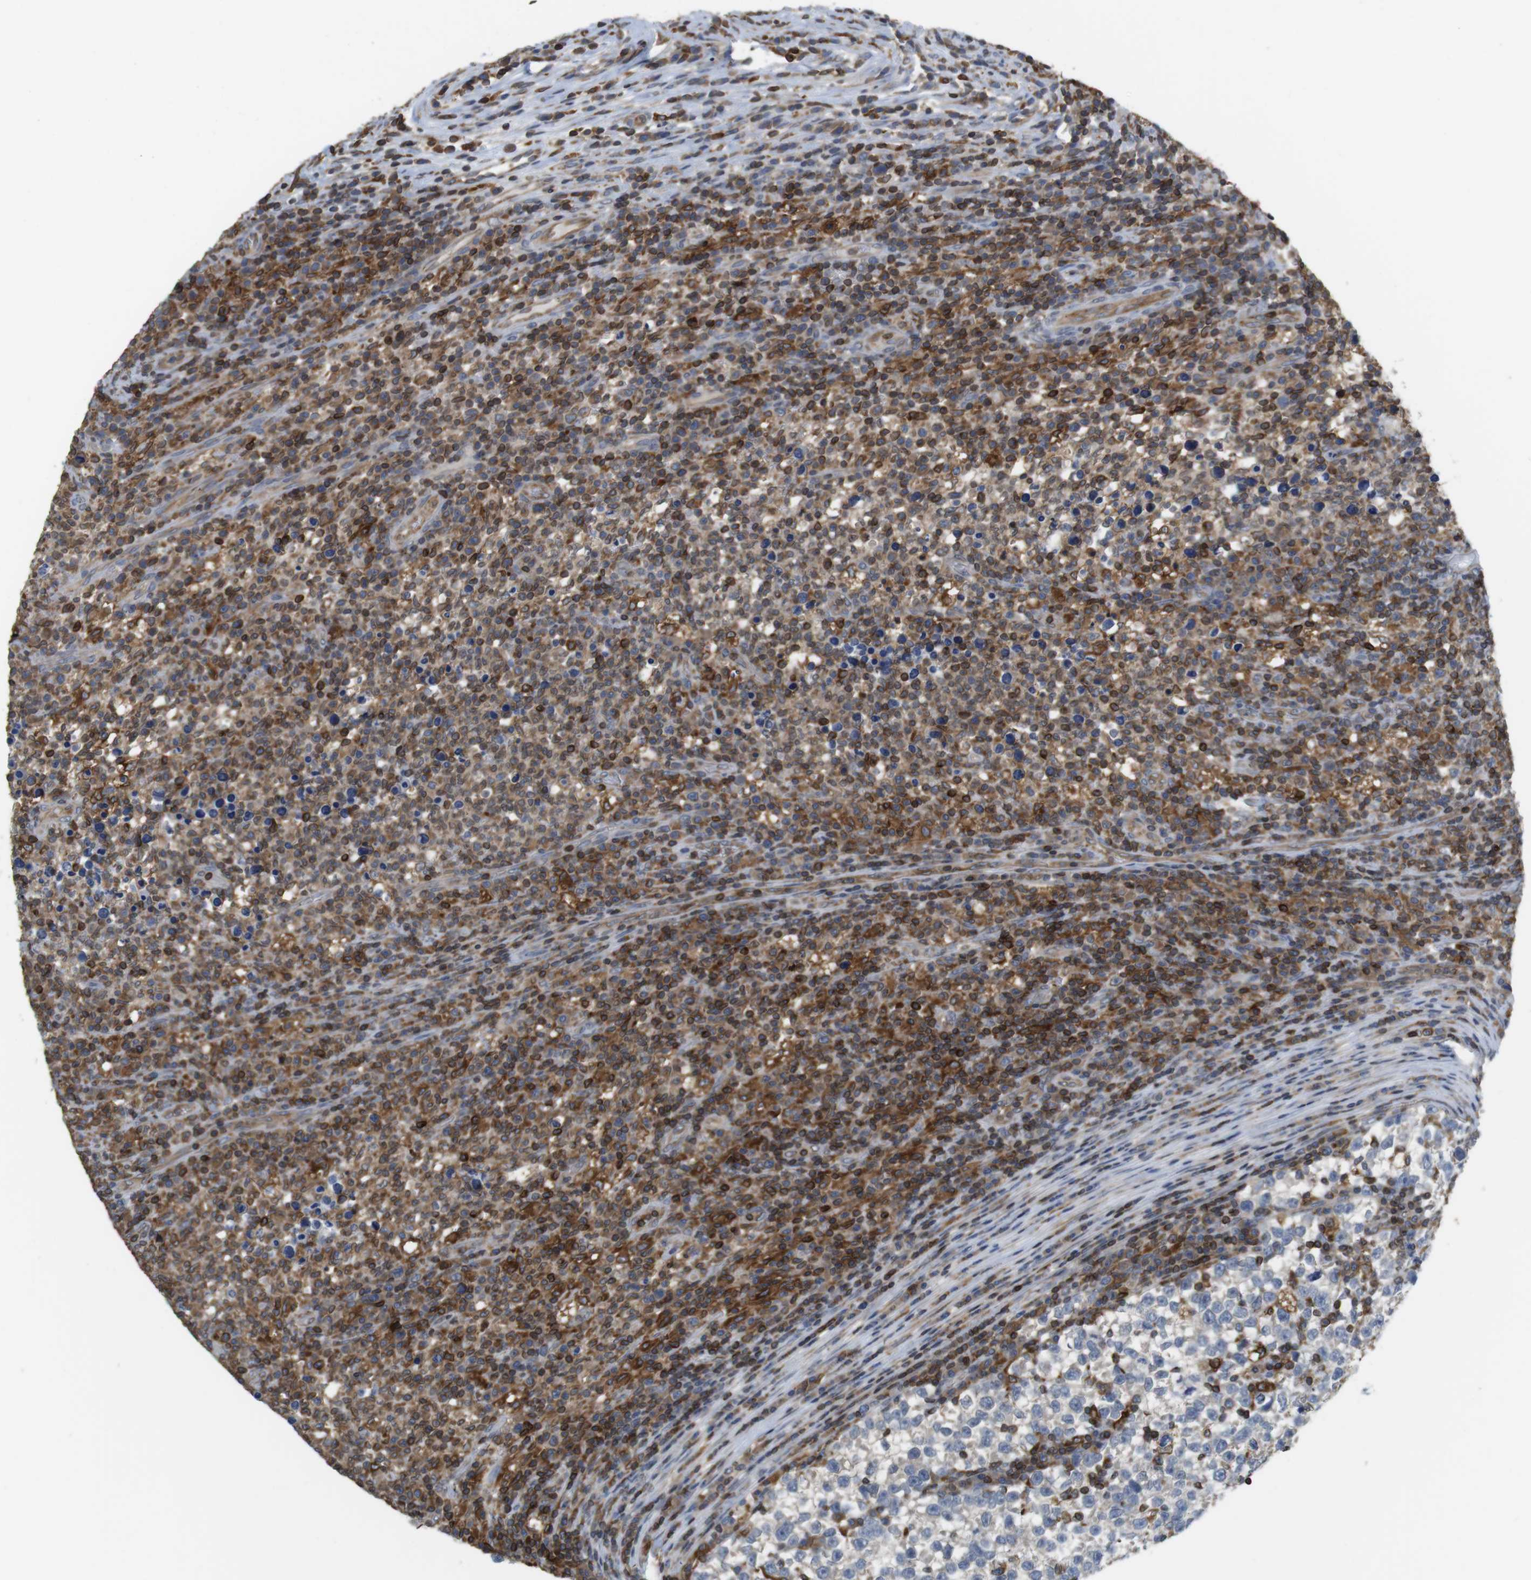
{"staining": {"intensity": "negative", "quantity": "none", "location": "none"}, "tissue": "testis cancer", "cell_type": "Tumor cells", "image_type": "cancer", "snomed": [{"axis": "morphology", "description": "Normal tissue, NOS"}, {"axis": "morphology", "description": "Seminoma, NOS"}, {"axis": "topography", "description": "Testis"}], "caption": "Immunohistochemistry (IHC) micrograph of human testis cancer stained for a protein (brown), which demonstrates no positivity in tumor cells.", "gene": "ARL6IP5", "patient": {"sex": "male", "age": 43}}